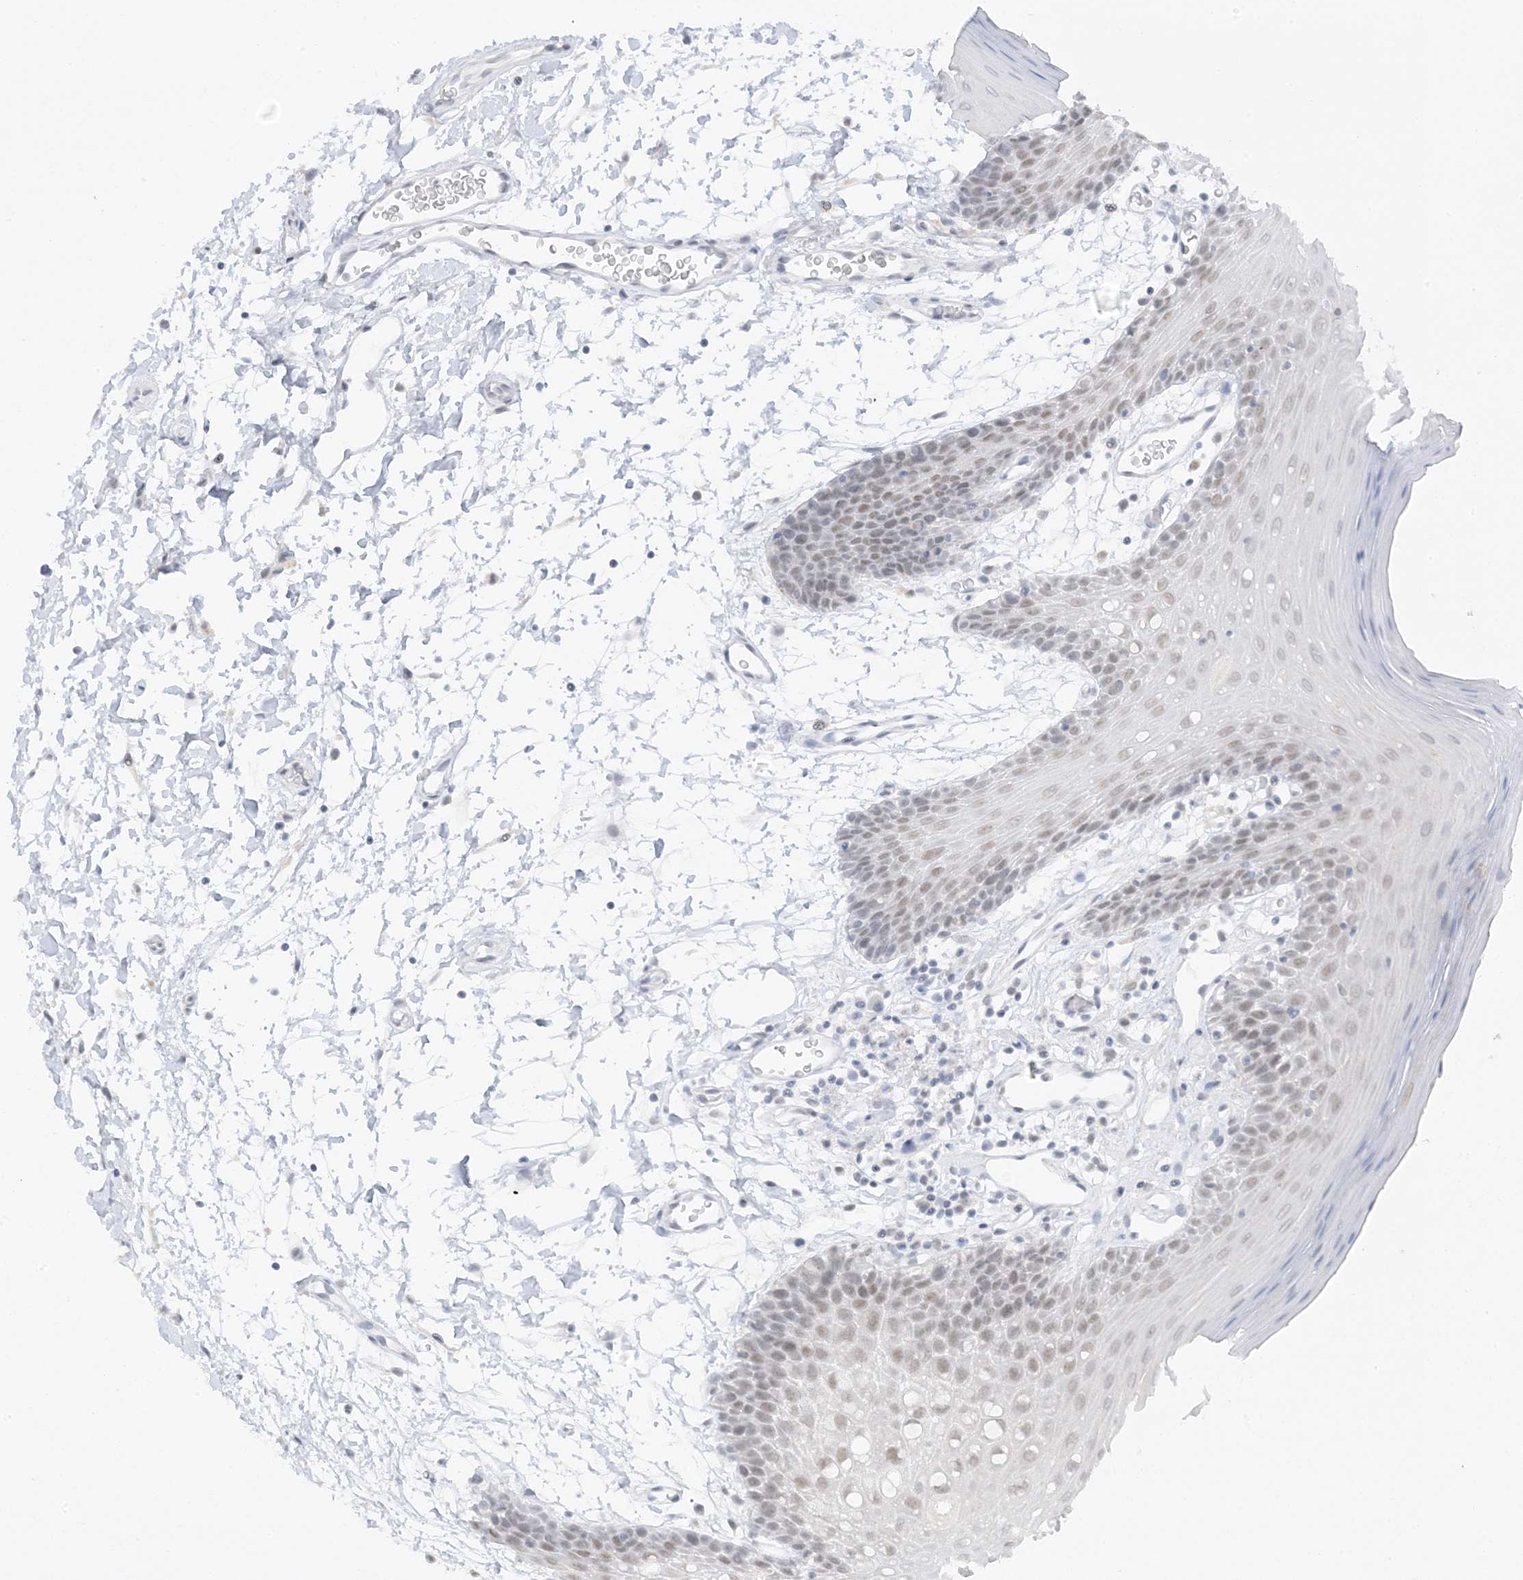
{"staining": {"intensity": "weak", "quantity": "<25%", "location": "nuclear"}, "tissue": "oral mucosa", "cell_type": "Squamous epithelial cells", "image_type": "normal", "snomed": [{"axis": "morphology", "description": "Normal tissue, NOS"}, {"axis": "topography", "description": "Skeletal muscle"}, {"axis": "topography", "description": "Oral tissue"}, {"axis": "topography", "description": "Salivary gland"}, {"axis": "topography", "description": "Peripheral nerve tissue"}], "caption": "Protein analysis of normal oral mucosa reveals no significant positivity in squamous epithelial cells.", "gene": "MSL3", "patient": {"sex": "male", "age": 54}}